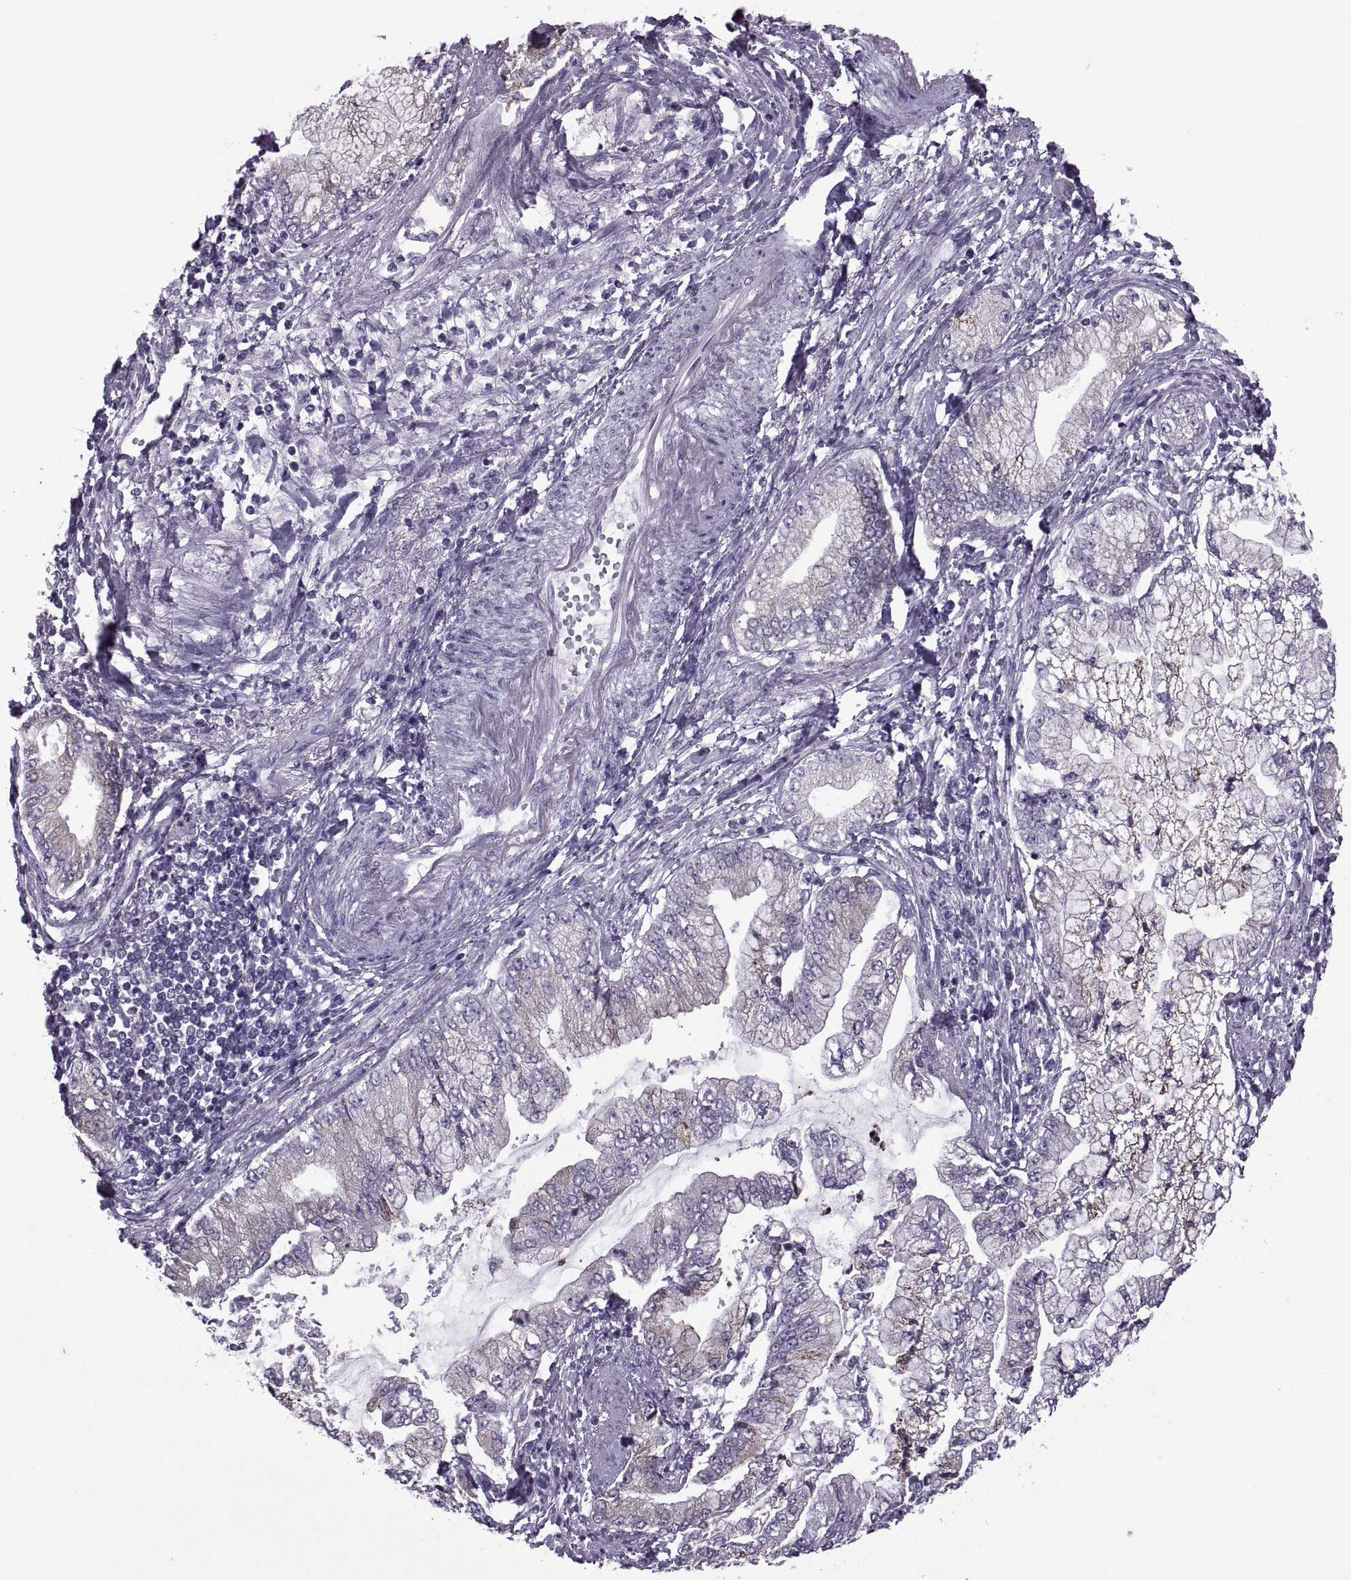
{"staining": {"intensity": "moderate", "quantity": "25%-75%", "location": "cytoplasmic/membranous"}, "tissue": "stomach cancer", "cell_type": "Tumor cells", "image_type": "cancer", "snomed": [{"axis": "morphology", "description": "Adenocarcinoma, NOS"}, {"axis": "topography", "description": "Stomach, upper"}], "caption": "The image exhibits a brown stain indicating the presence of a protein in the cytoplasmic/membranous of tumor cells in stomach cancer (adenocarcinoma). Nuclei are stained in blue.", "gene": "PABPC1", "patient": {"sex": "female", "age": 74}}